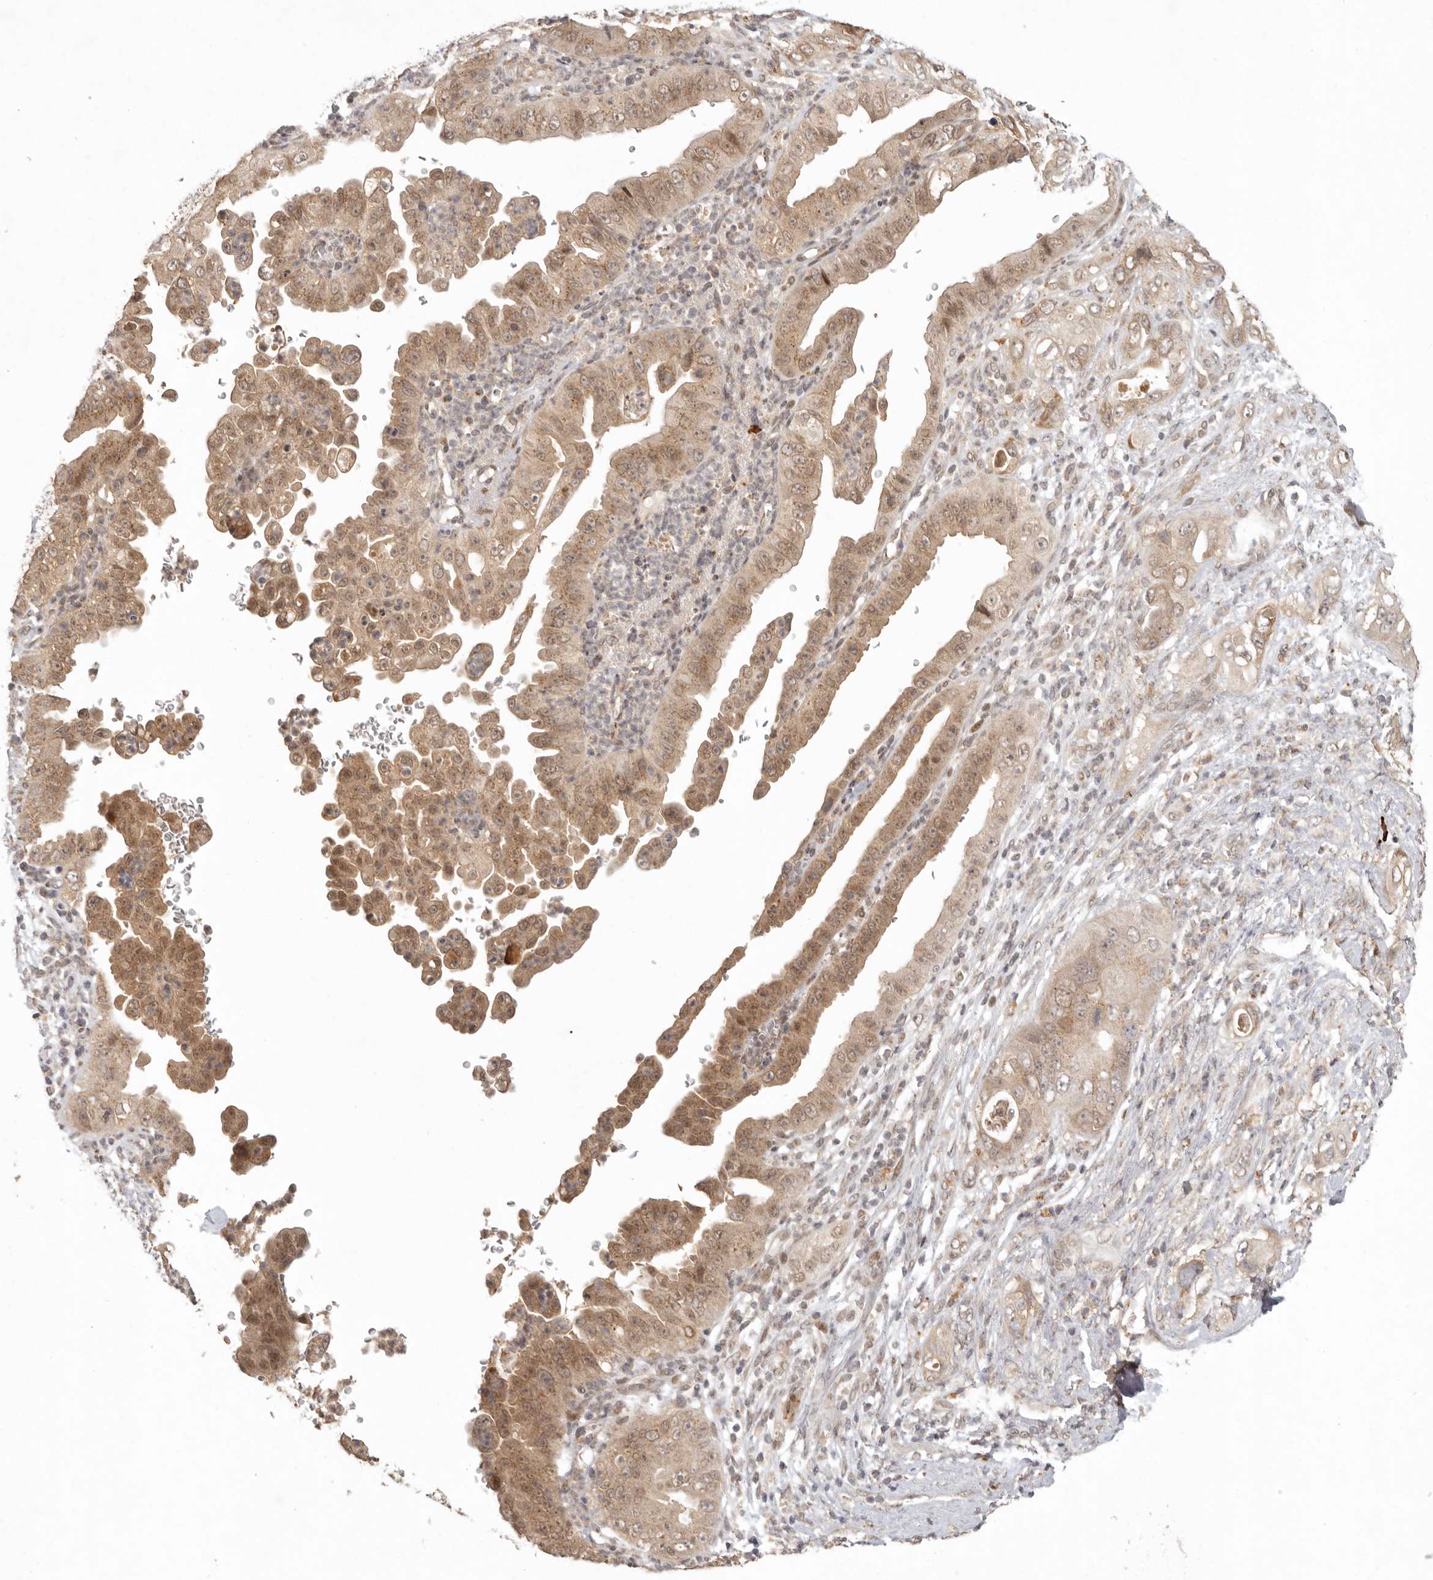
{"staining": {"intensity": "moderate", "quantity": ">75%", "location": "cytoplasmic/membranous,nuclear"}, "tissue": "pancreatic cancer", "cell_type": "Tumor cells", "image_type": "cancer", "snomed": [{"axis": "morphology", "description": "Adenocarcinoma, NOS"}, {"axis": "topography", "description": "Pancreas"}], "caption": "Approximately >75% of tumor cells in pancreatic cancer (adenocarcinoma) show moderate cytoplasmic/membranous and nuclear protein positivity as visualized by brown immunohistochemical staining.", "gene": "LRRC75A", "patient": {"sex": "female", "age": 78}}